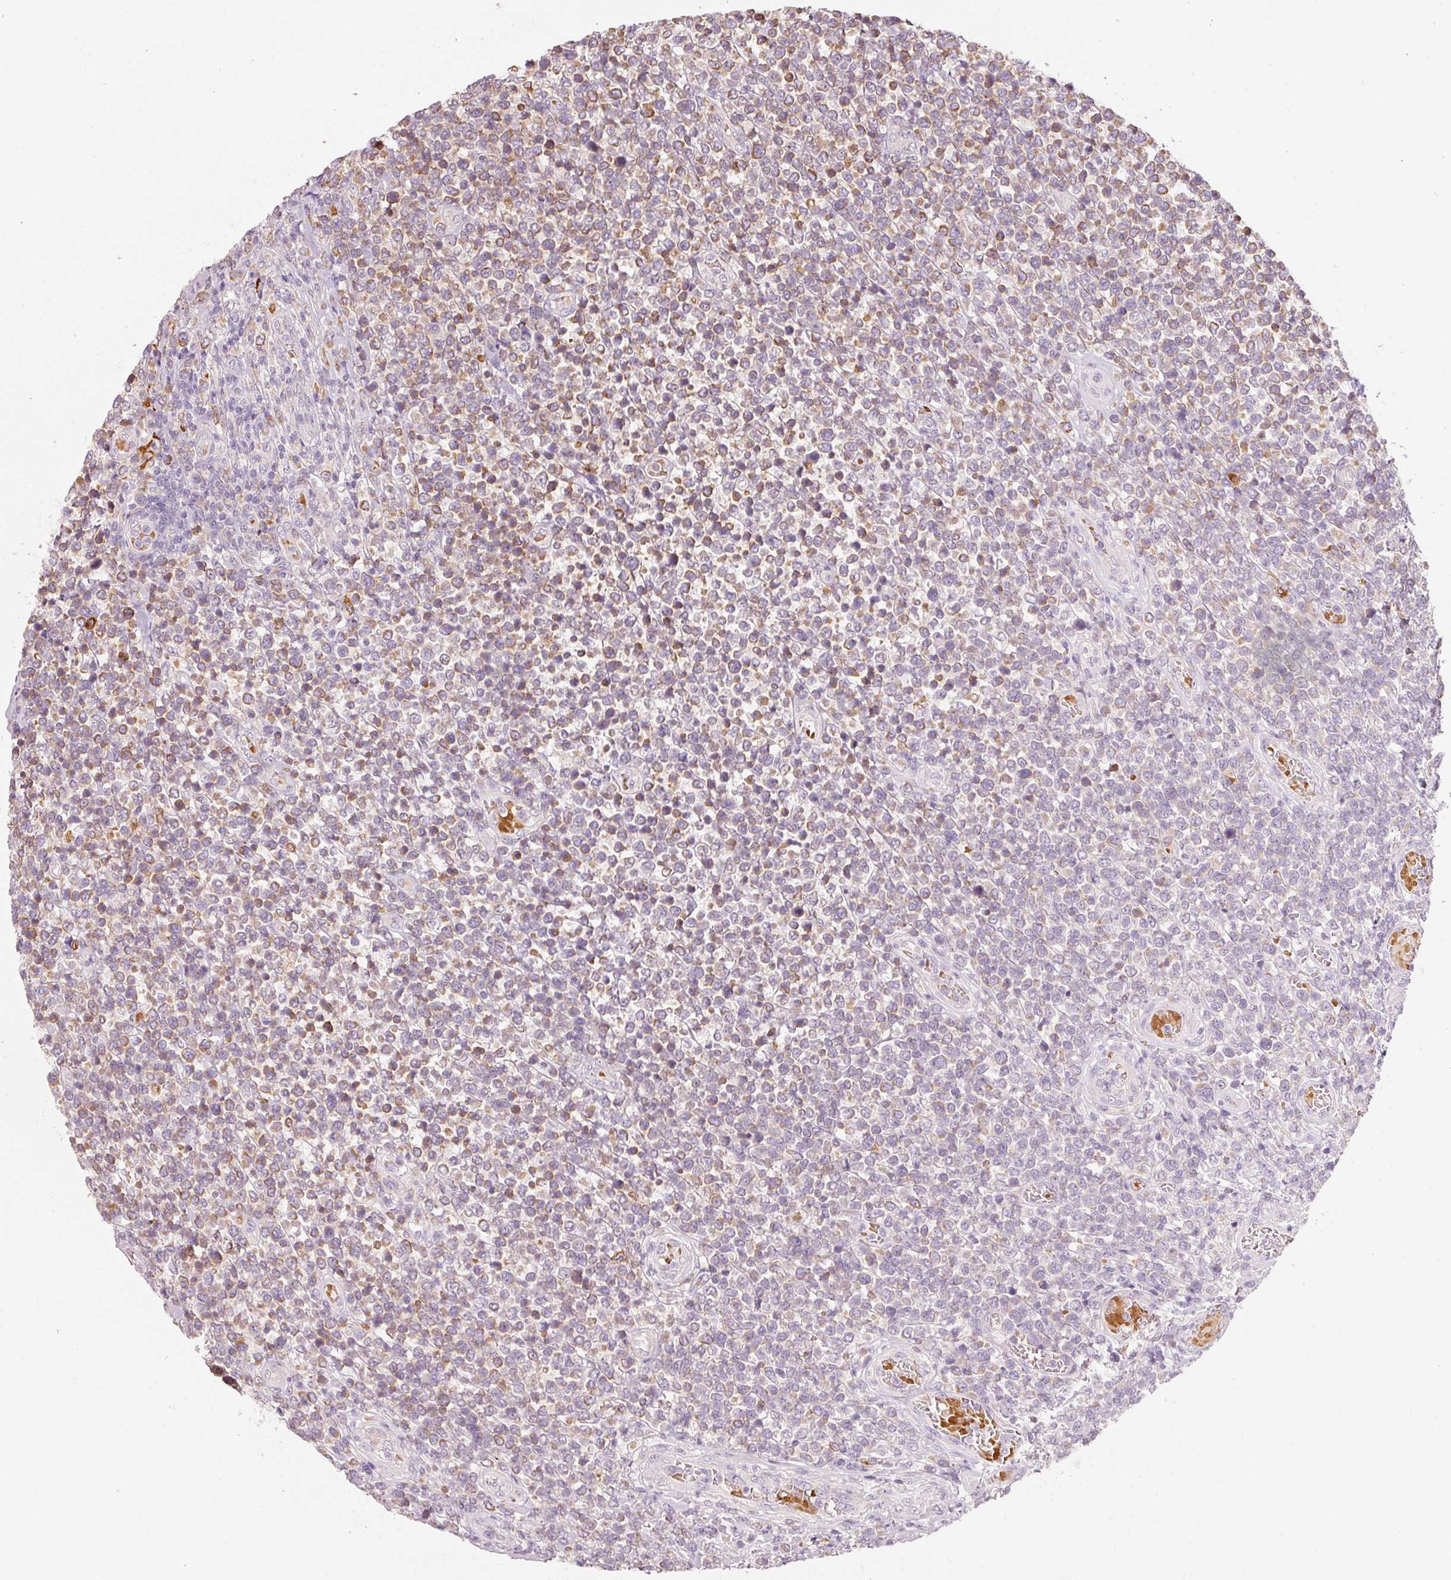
{"staining": {"intensity": "moderate", "quantity": "25%-75%", "location": "cytoplasmic/membranous"}, "tissue": "lymphoma", "cell_type": "Tumor cells", "image_type": "cancer", "snomed": [{"axis": "morphology", "description": "Malignant lymphoma, non-Hodgkin's type, High grade"}, {"axis": "topography", "description": "Soft tissue"}], "caption": "Protein staining reveals moderate cytoplasmic/membranous expression in approximately 25%-75% of tumor cells in lymphoma.", "gene": "KLHL21", "patient": {"sex": "female", "age": 56}}